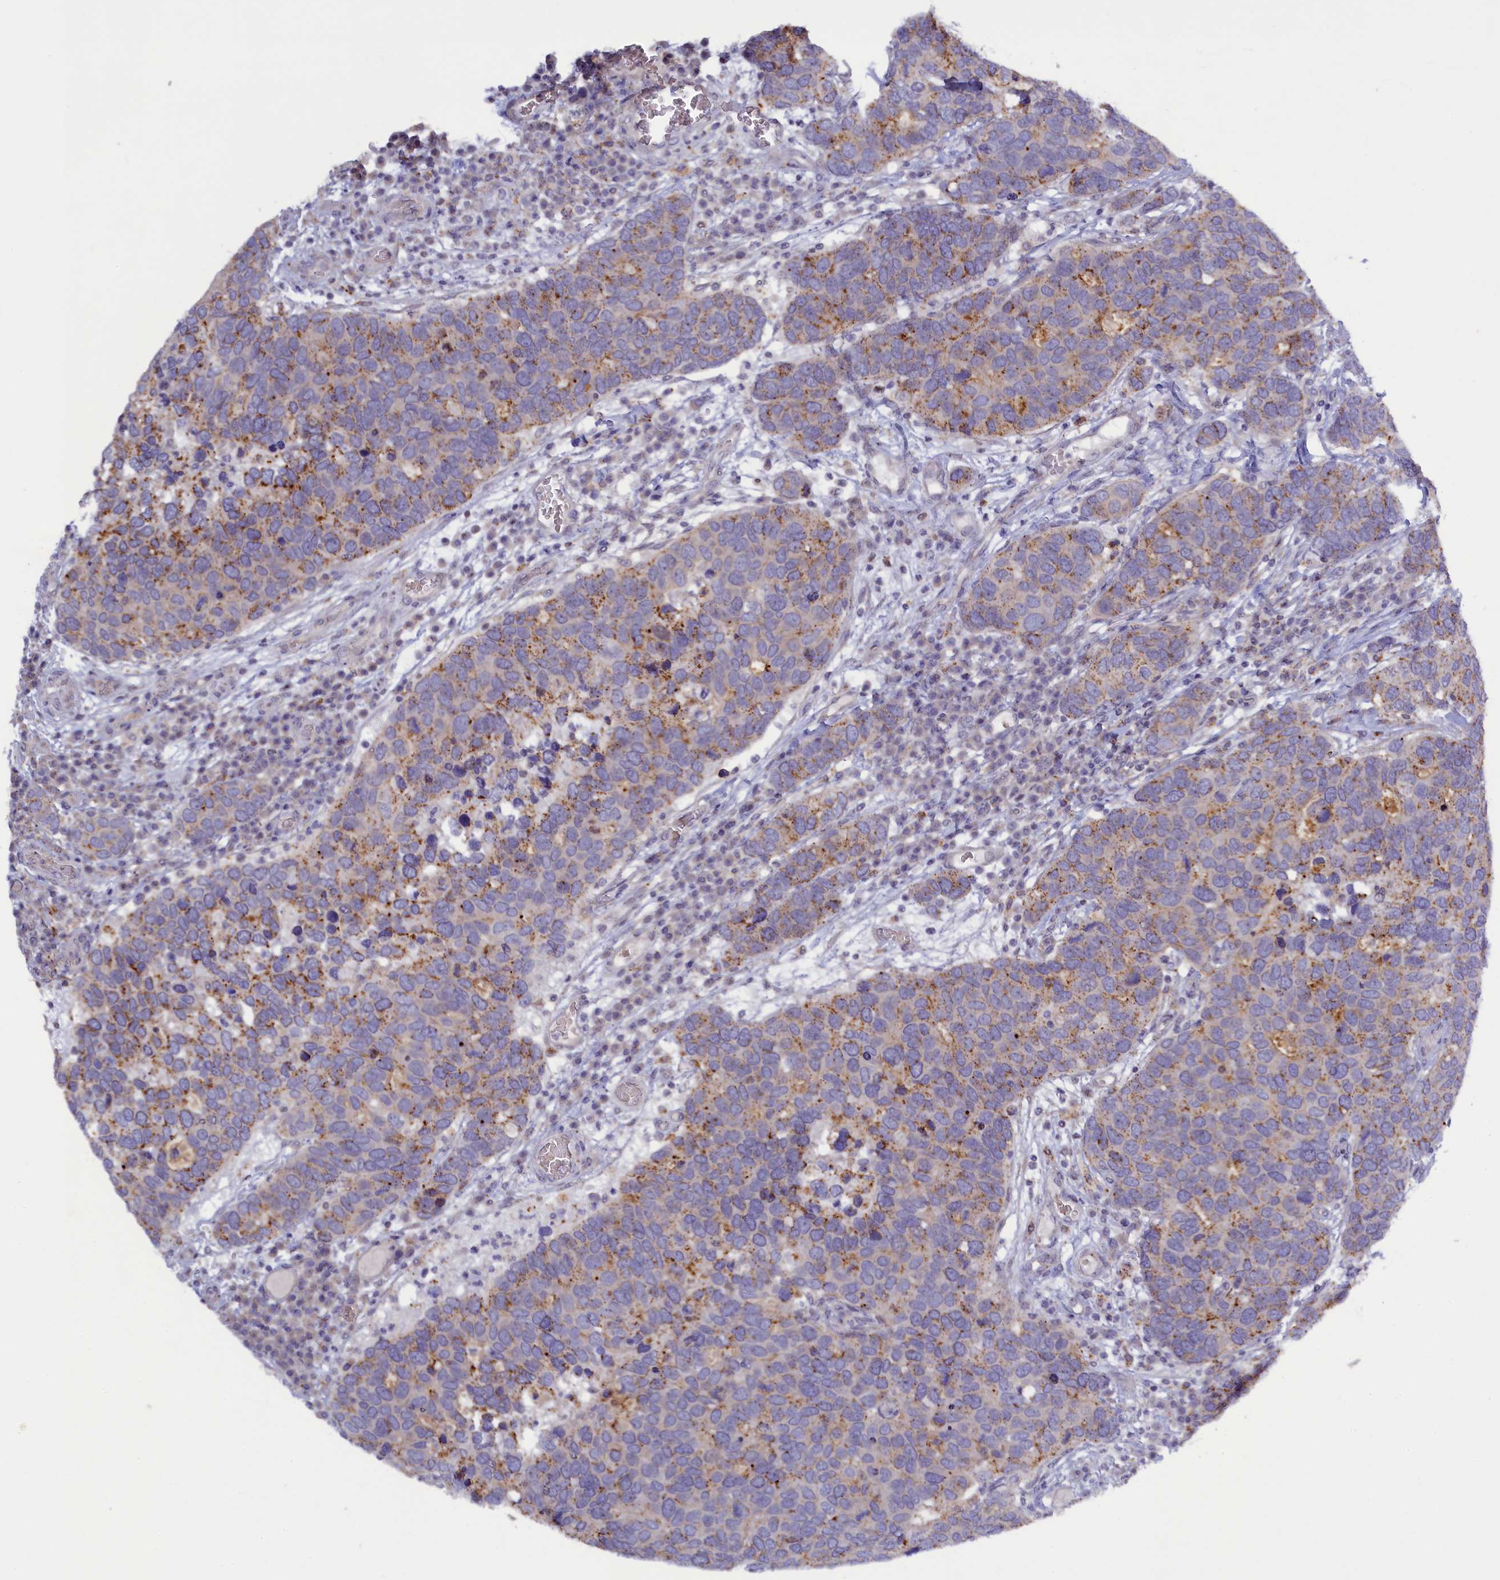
{"staining": {"intensity": "moderate", "quantity": ">75%", "location": "cytoplasmic/membranous"}, "tissue": "breast cancer", "cell_type": "Tumor cells", "image_type": "cancer", "snomed": [{"axis": "morphology", "description": "Duct carcinoma"}, {"axis": "topography", "description": "Breast"}], "caption": "Breast cancer (invasive ductal carcinoma) stained for a protein (brown) demonstrates moderate cytoplasmic/membranous positive staining in approximately >75% of tumor cells.", "gene": "HYKK", "patient": {"sex": "female", "age": 83}}